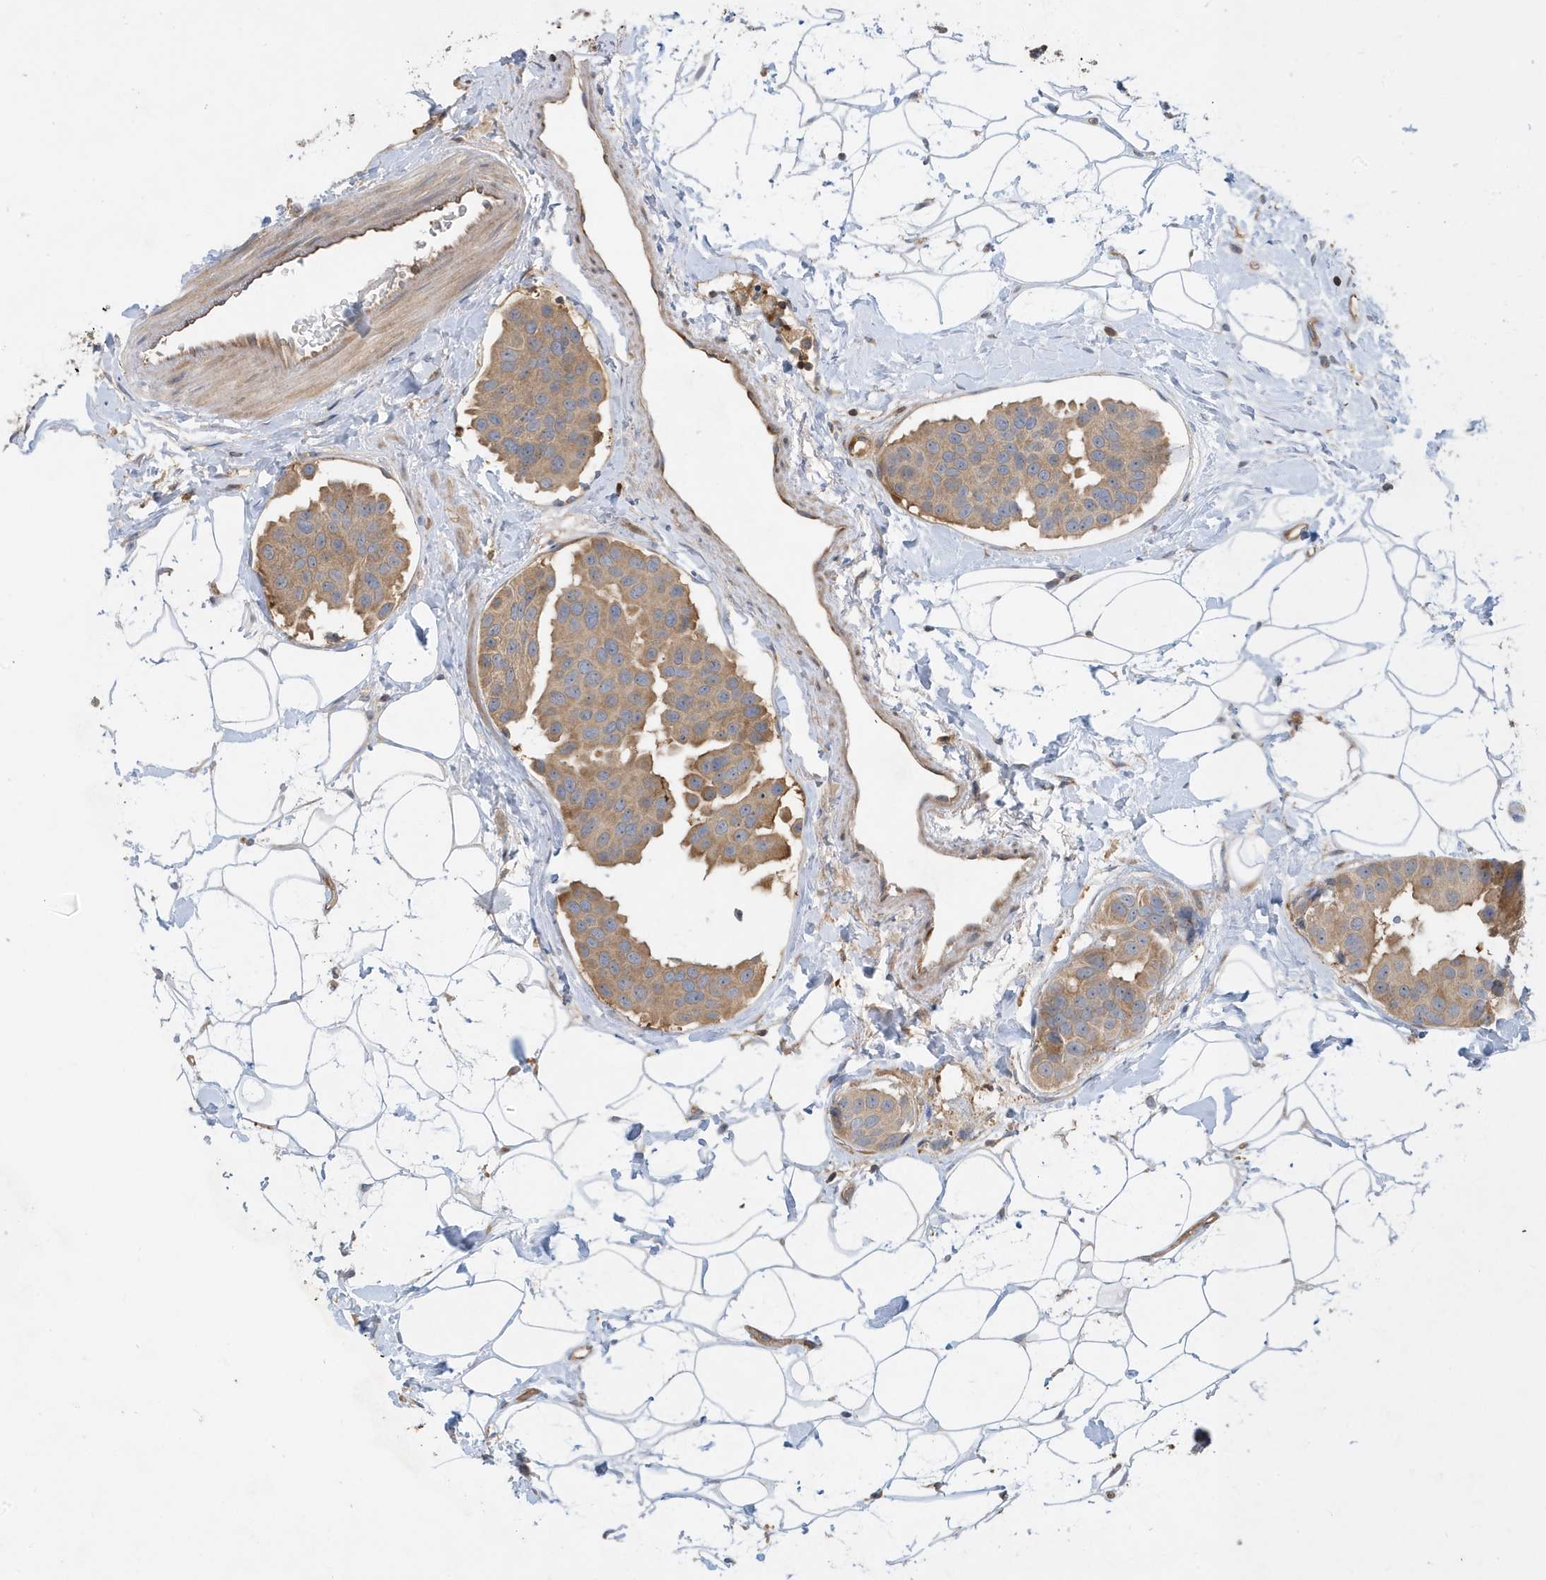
{"staining": {"intensity": "moderate", "quantity": ">75%", "location": "cytoplasmic/membranous"}, "tissue": "breast cancer", "cell_type": "Tumor cells", "image_type": "cancer", "snomed": [{"axis": "morphology", "description": "Normal tissue, NOS"}, {"axis": "morphology", "description": "Duct carcinoma"}, {"axis": "topography", "description": "Breast"}], "caption": "High-magnification brightfield microscopy of breast cancer stained with DAB (3,3'-diaminobenzidine) (brown) and counterstained with hematoxylin (blue). tumor cells exhibit moderate cytoplasmic/membranous staining is seen in about>75% of cells.", "gene": "LAPTM4A", "patient": {"sex": "female", "age": 39}}